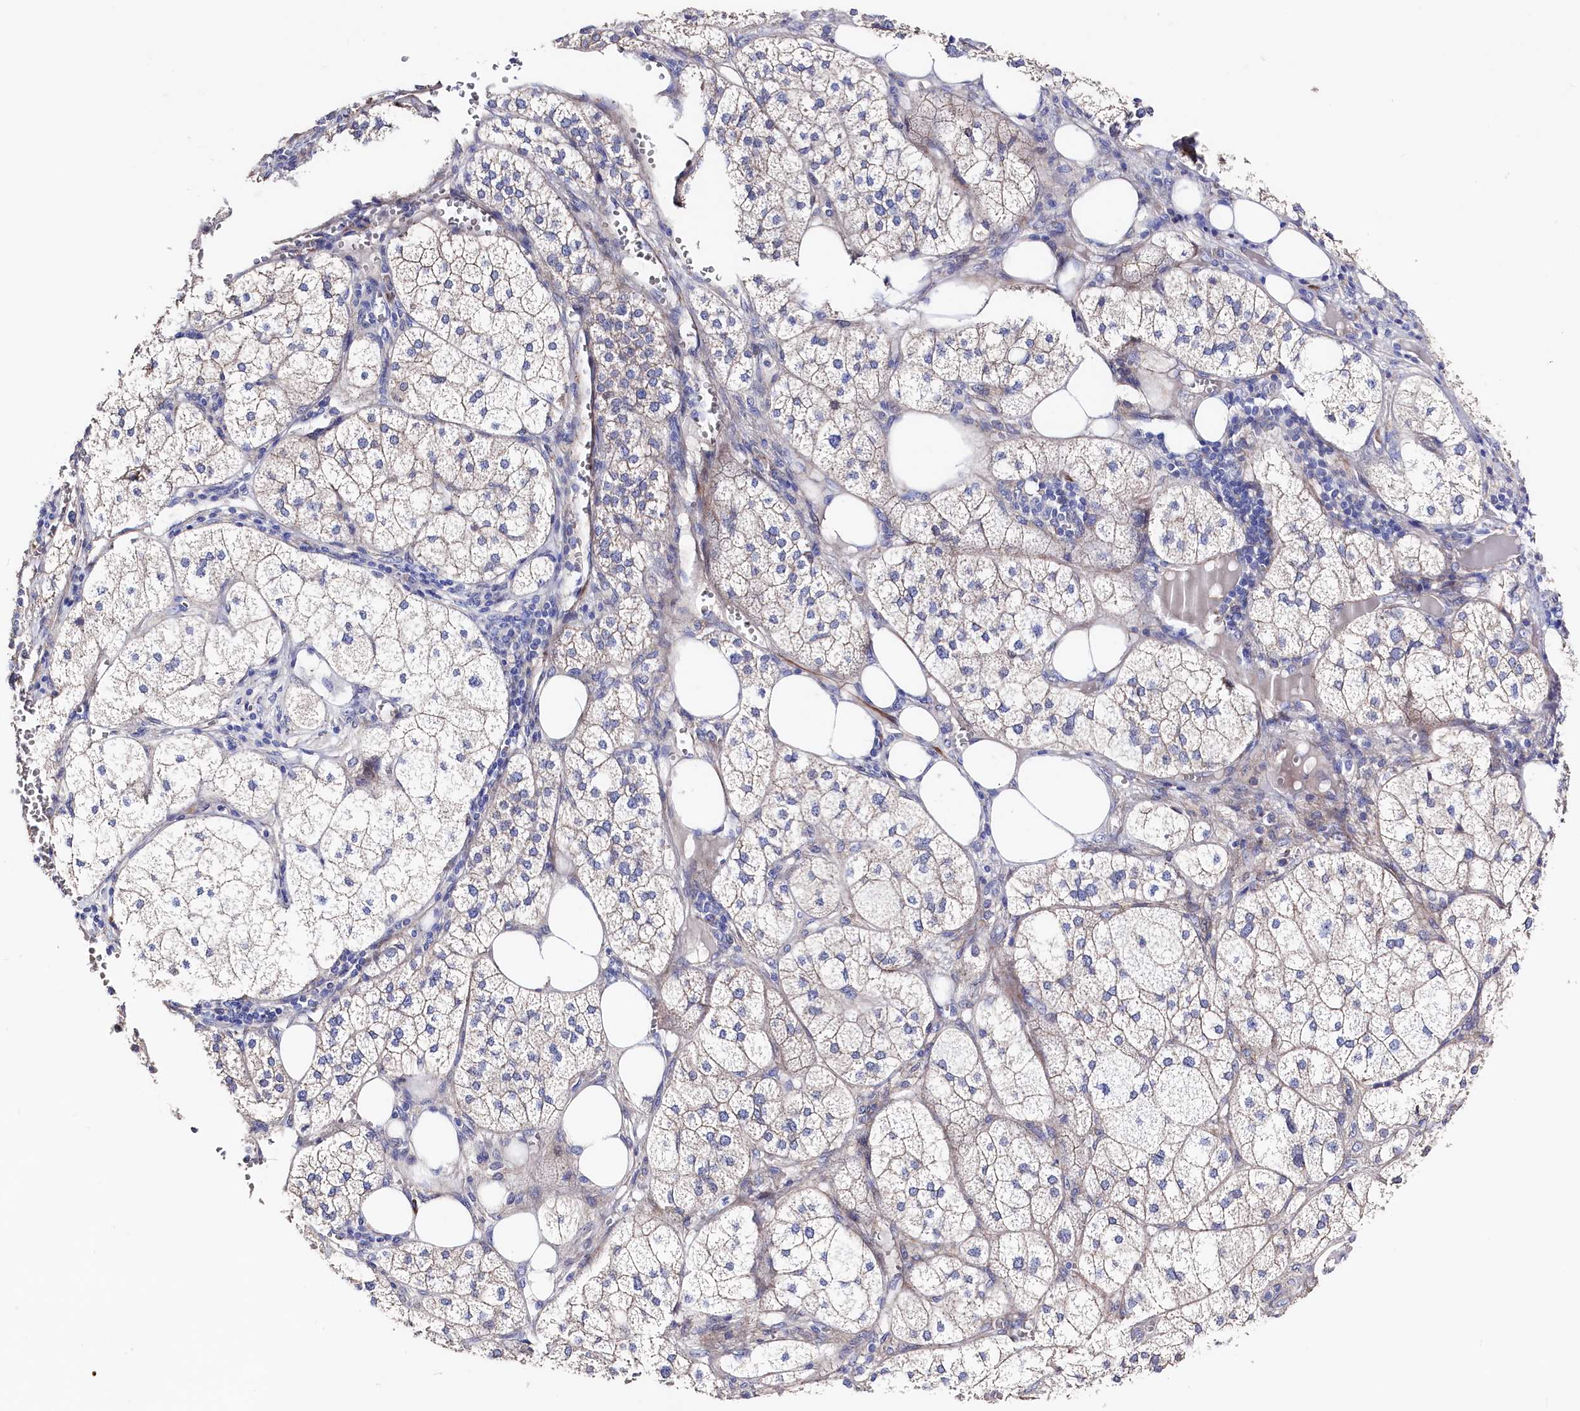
{"staining": {"intensity": "moderate", "quantity": "<25%", "location": "cytoplasmic/membranous"}, "tissue": "adrenal gland", "cell_type": "Glandular cells", "image_type": "normal", "snomed": [{"axis": "morphology", "description": "Normal tissue, NOS"}, {"axis": "topography", "description": "Adrenal gland"}], "caption": "Unremarkable adrenal gland displays moderate cytoplasmic/membranous positivity in about <25% of glandular cells.", "gene": "WNT8A", "patient": {"sex": "female", "age": 61}}